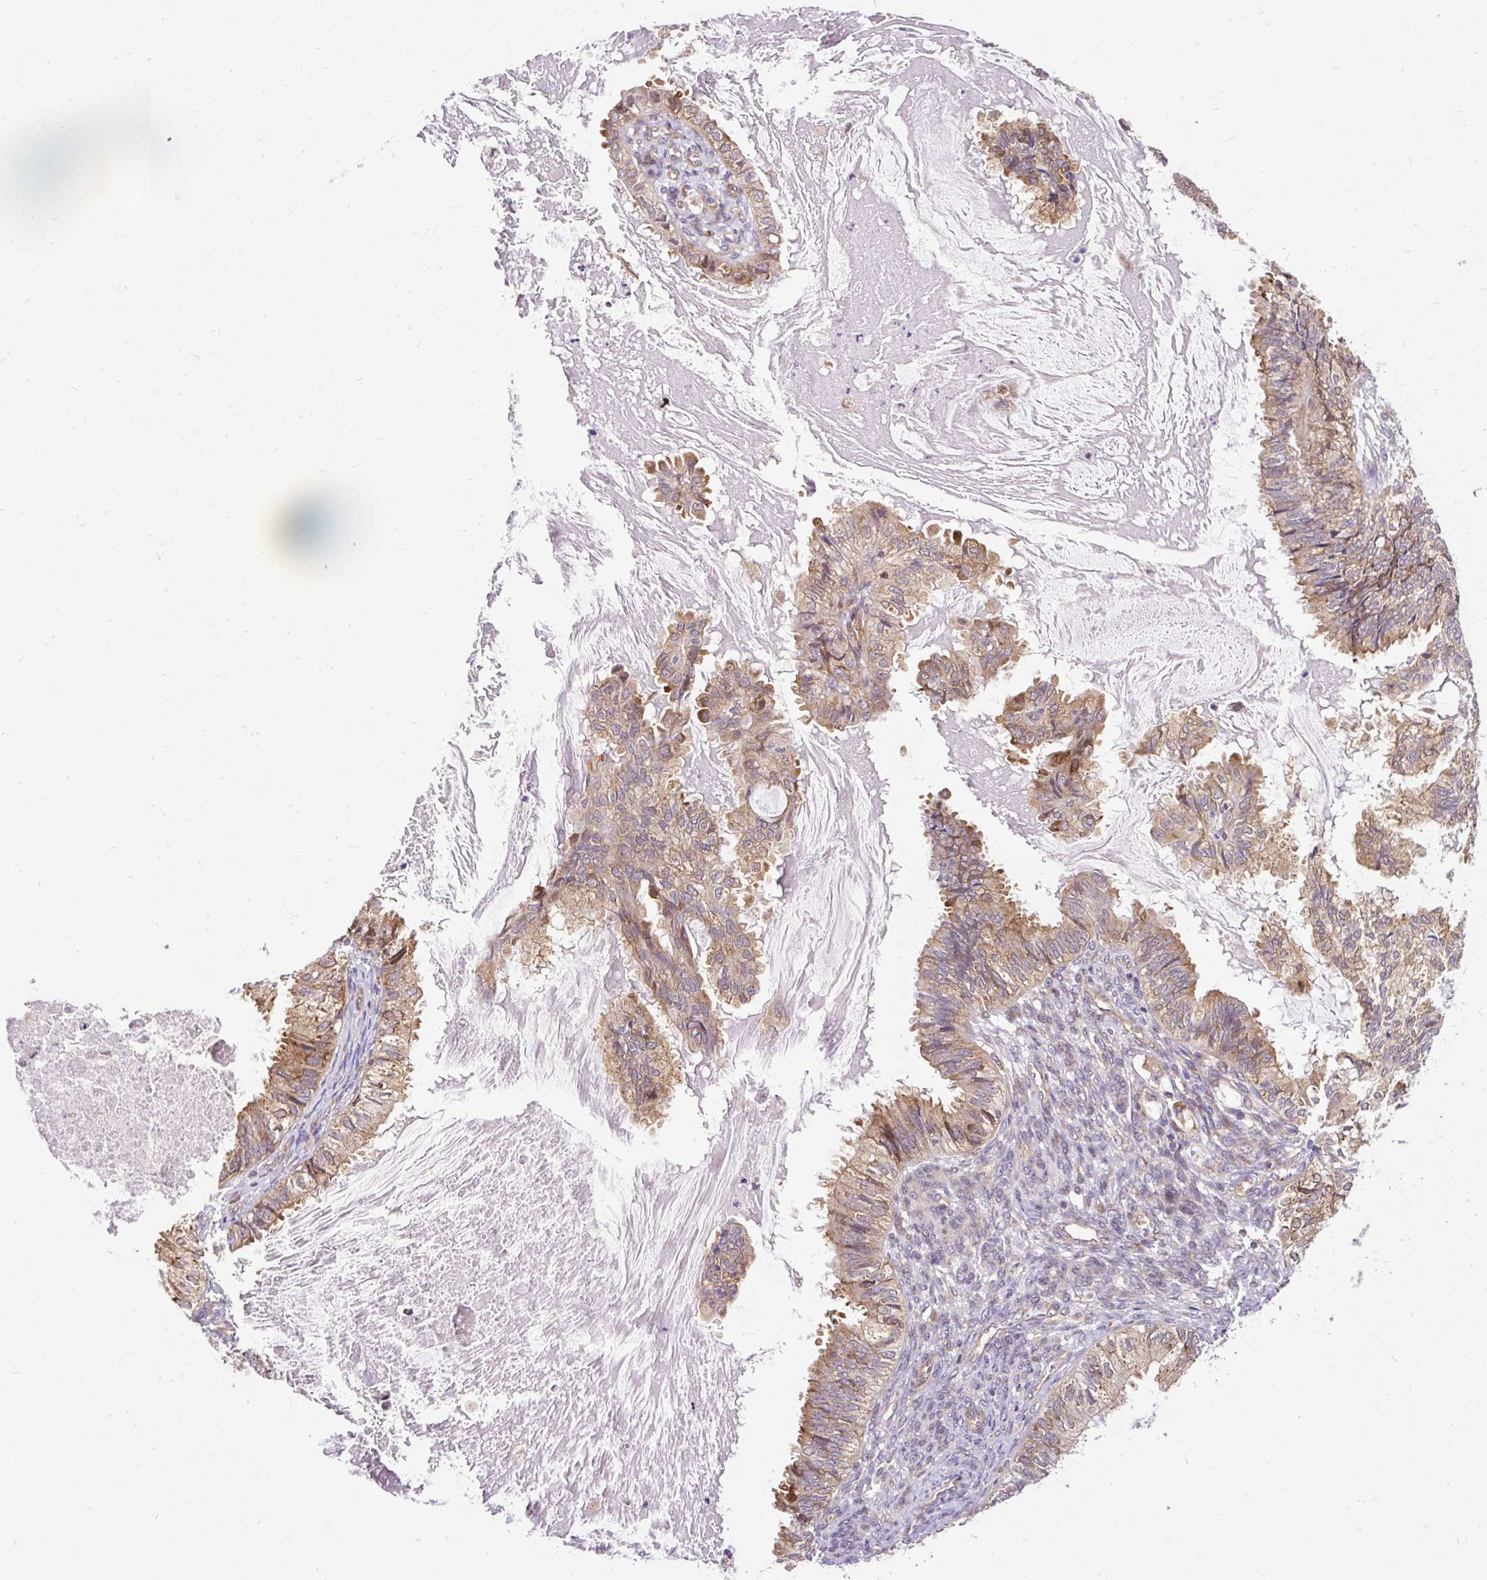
{"staining": {"intensity": "moderate", "quantity": "25%-75%", "location": "cytoplasmic/membranous"}, "tissue": "cervical cancer", "cell_type": "Tumor cells", "image_type": "cancer", "snomed": [{"axis": "morphology", "description": "Normal tissue, NOS"}, {"axis": "morphology", "description": "Adenocarcinoma, NOS"}, {"axis": "topography", "description": "Cervix"}, {"axis": "topography", "description": "Endometrium"}], "caption": "A histopathology image showing moderate cytoplasmic/membranous staining in approximately 25%-75% of tumor cells in cervical cancer (adenocarcinoma), as visualized by brown immunohistochemical staining.", "gene": "TRIM17", "patient": {"sex": "female", "age": 86}}